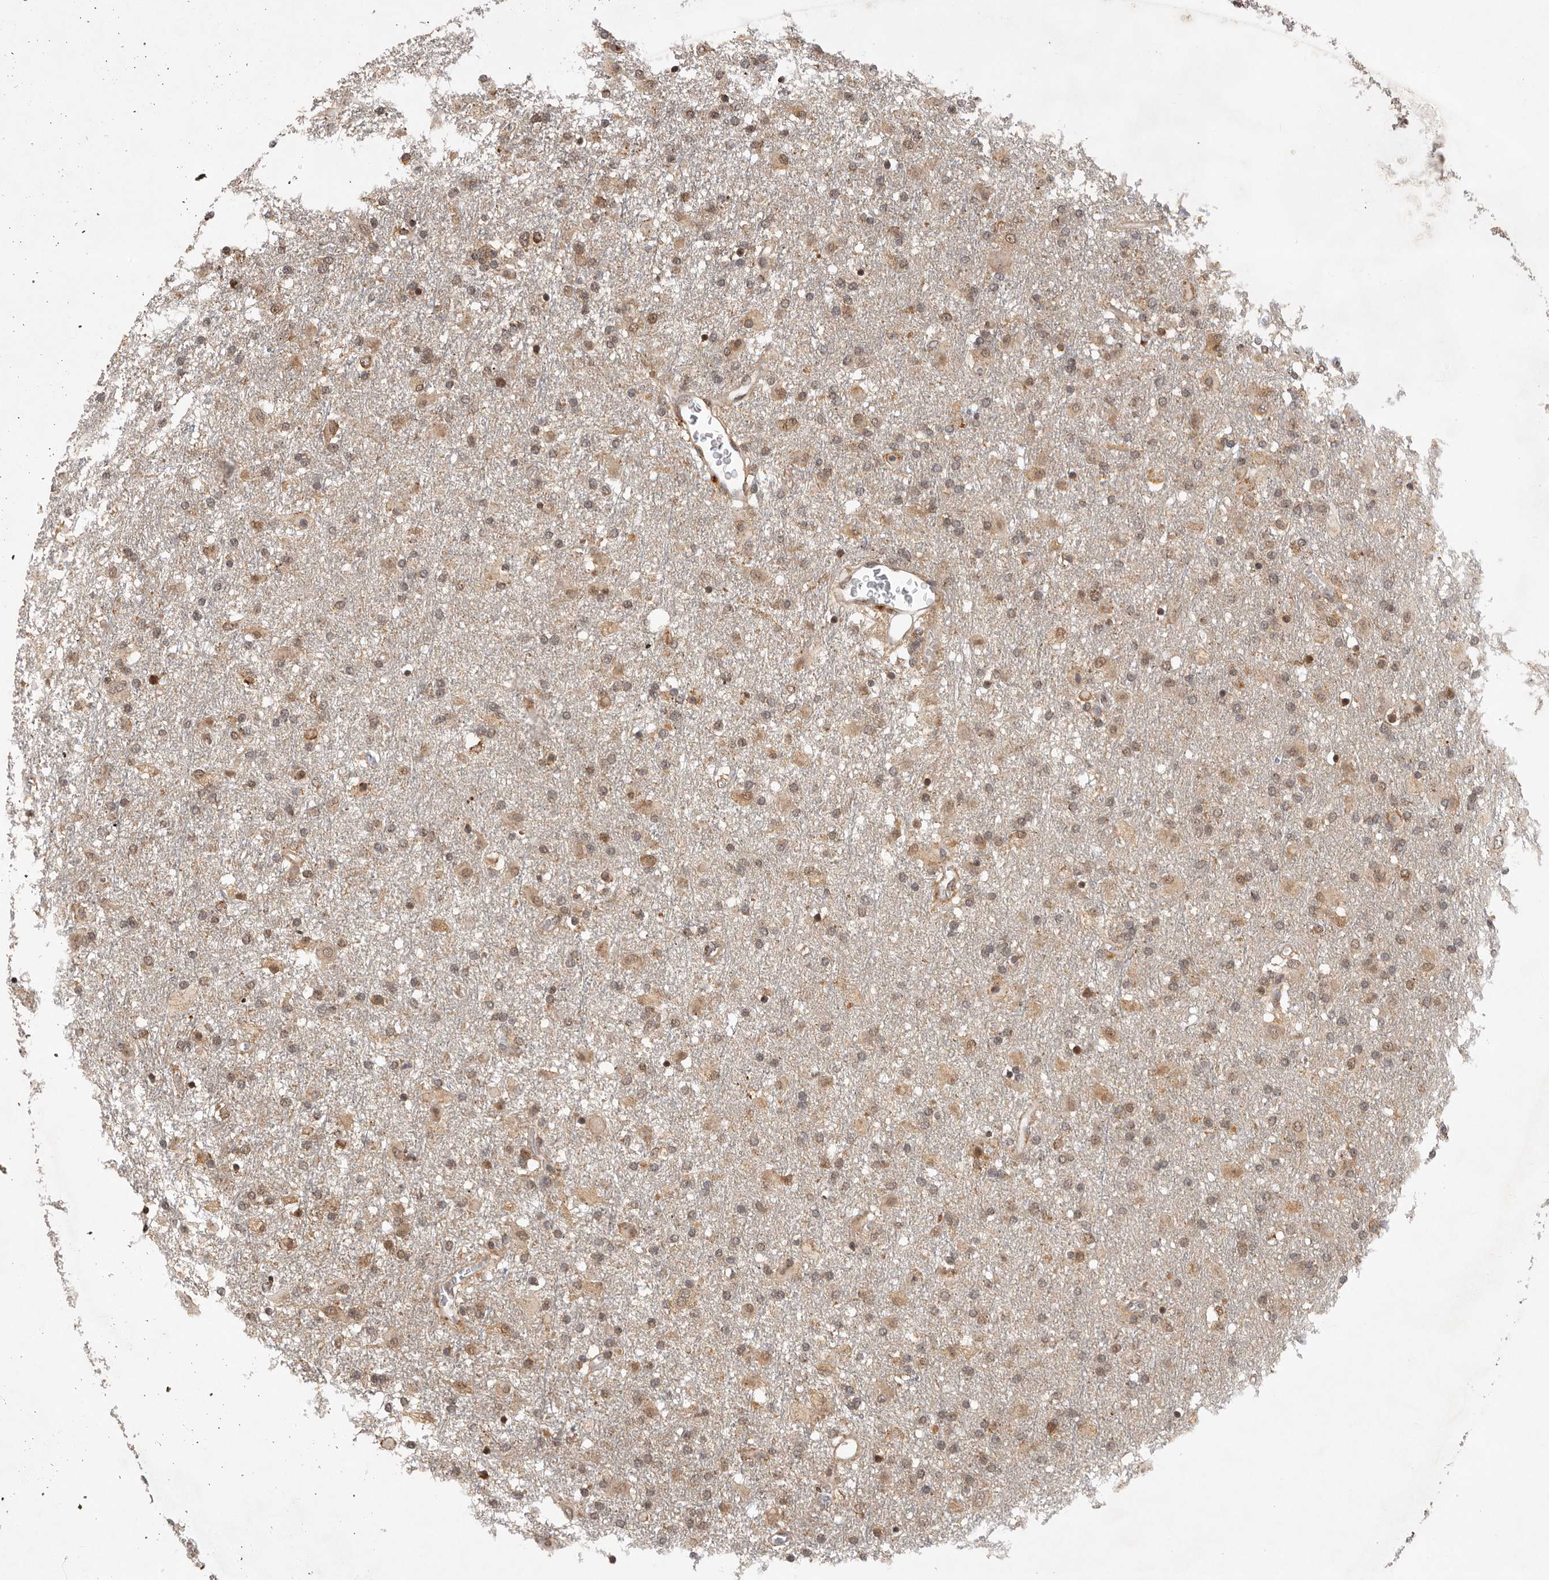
{"staining": {"intensity": "weak", "quantity": "25%-75%", "location": "nuclear"}, "tissue": "glioma", "cell_type": "Tumor cells", "image_type": "cancer", "snomed": [{"axis": "morphology", "description": "Glioma, malignant, Low grade"}, {"axis": "topography", "description": "Brain"}], "caption": "Weak nuclear protein staining is identified in approximately 25%-75% of tumor cells in glioma.", "gene": "ZNF83", "patient": {"sex": "male", "age": 65}}